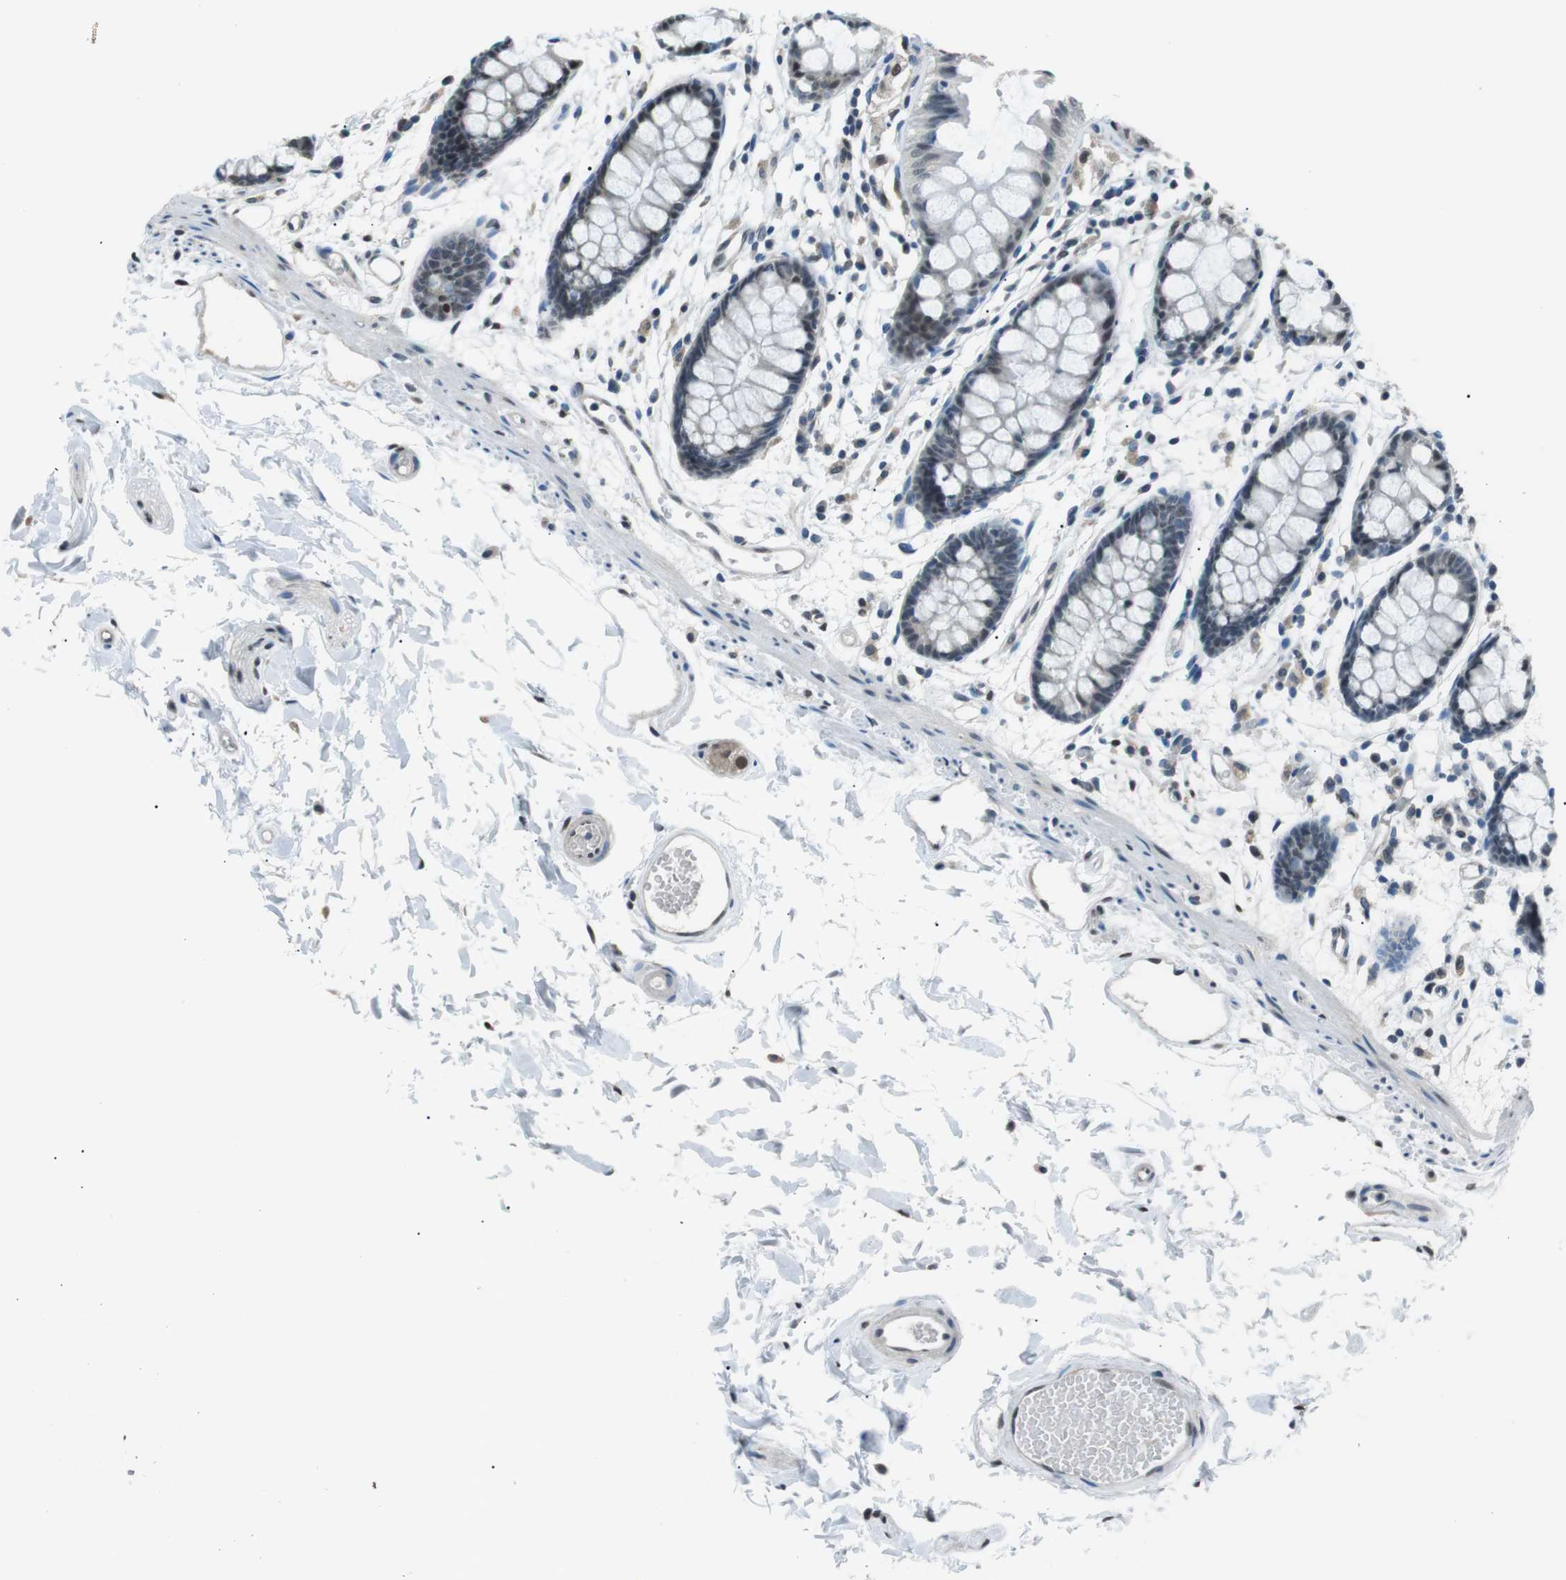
{"staining": {"intensity": "weak", "quantity": "25%-75%", "location": "nuclear"}, "tissue": "rectum", "cell_type": "Glandular cells", "image_type": "normal", "snomed": [{"axis": "morphology", "description": "Normal tissue, NOS"}, {"axis": "topography", "description": "Rectum"}], "caption": "Weak nuclear protein staining is identified in about 25%-75% of glandular cells in rectum. The staining was performed using DAB (3,3'-diaminobenzidine) to visualize the protein expression in brown, while the nuclei were stained in blue with hematoxylin (Magnification: 20x).", "gene": "SRPK2", "patient": {"sex": "female", "age": 66}}